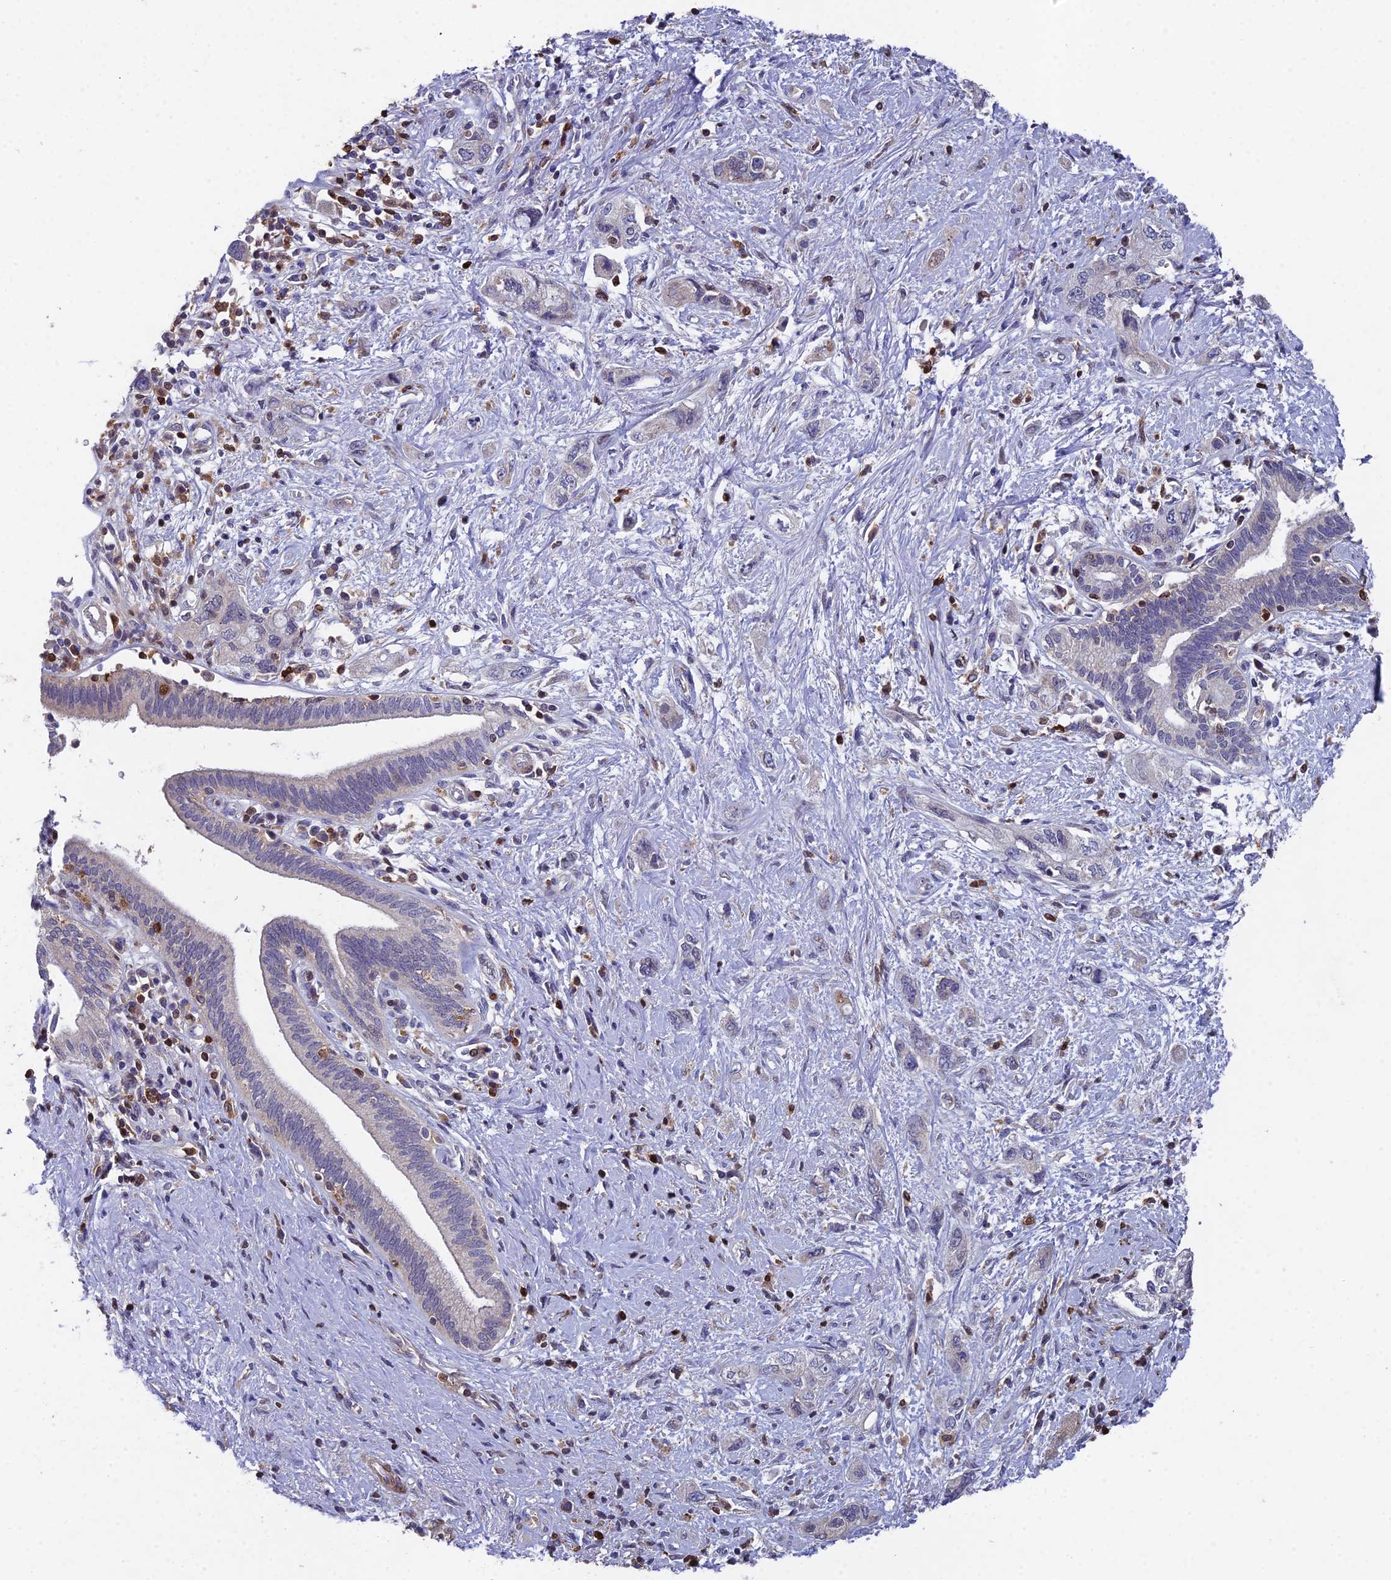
{"staining": {"intensity": "moderate", "quantity": "<25%", "location": "cytoplasmic/membranous"}, "tissue": "pancreatic cancer", "cell_type": "Tumor cells", "image_type": "cancer", "snomed": [{"axis": "morphology", "description": "Adenocarcinoma, NOS"}, {"axis": "topography", "description": "Pancreas"}], "caption": "Protein analysis of adenocarcinoma (pancreatic) tissue shows moderate cytoplasmic/membranous expression in about <25% of tumor cells.", "gene": "GALK2", "patient": {"sex": "female", "age": 73}}